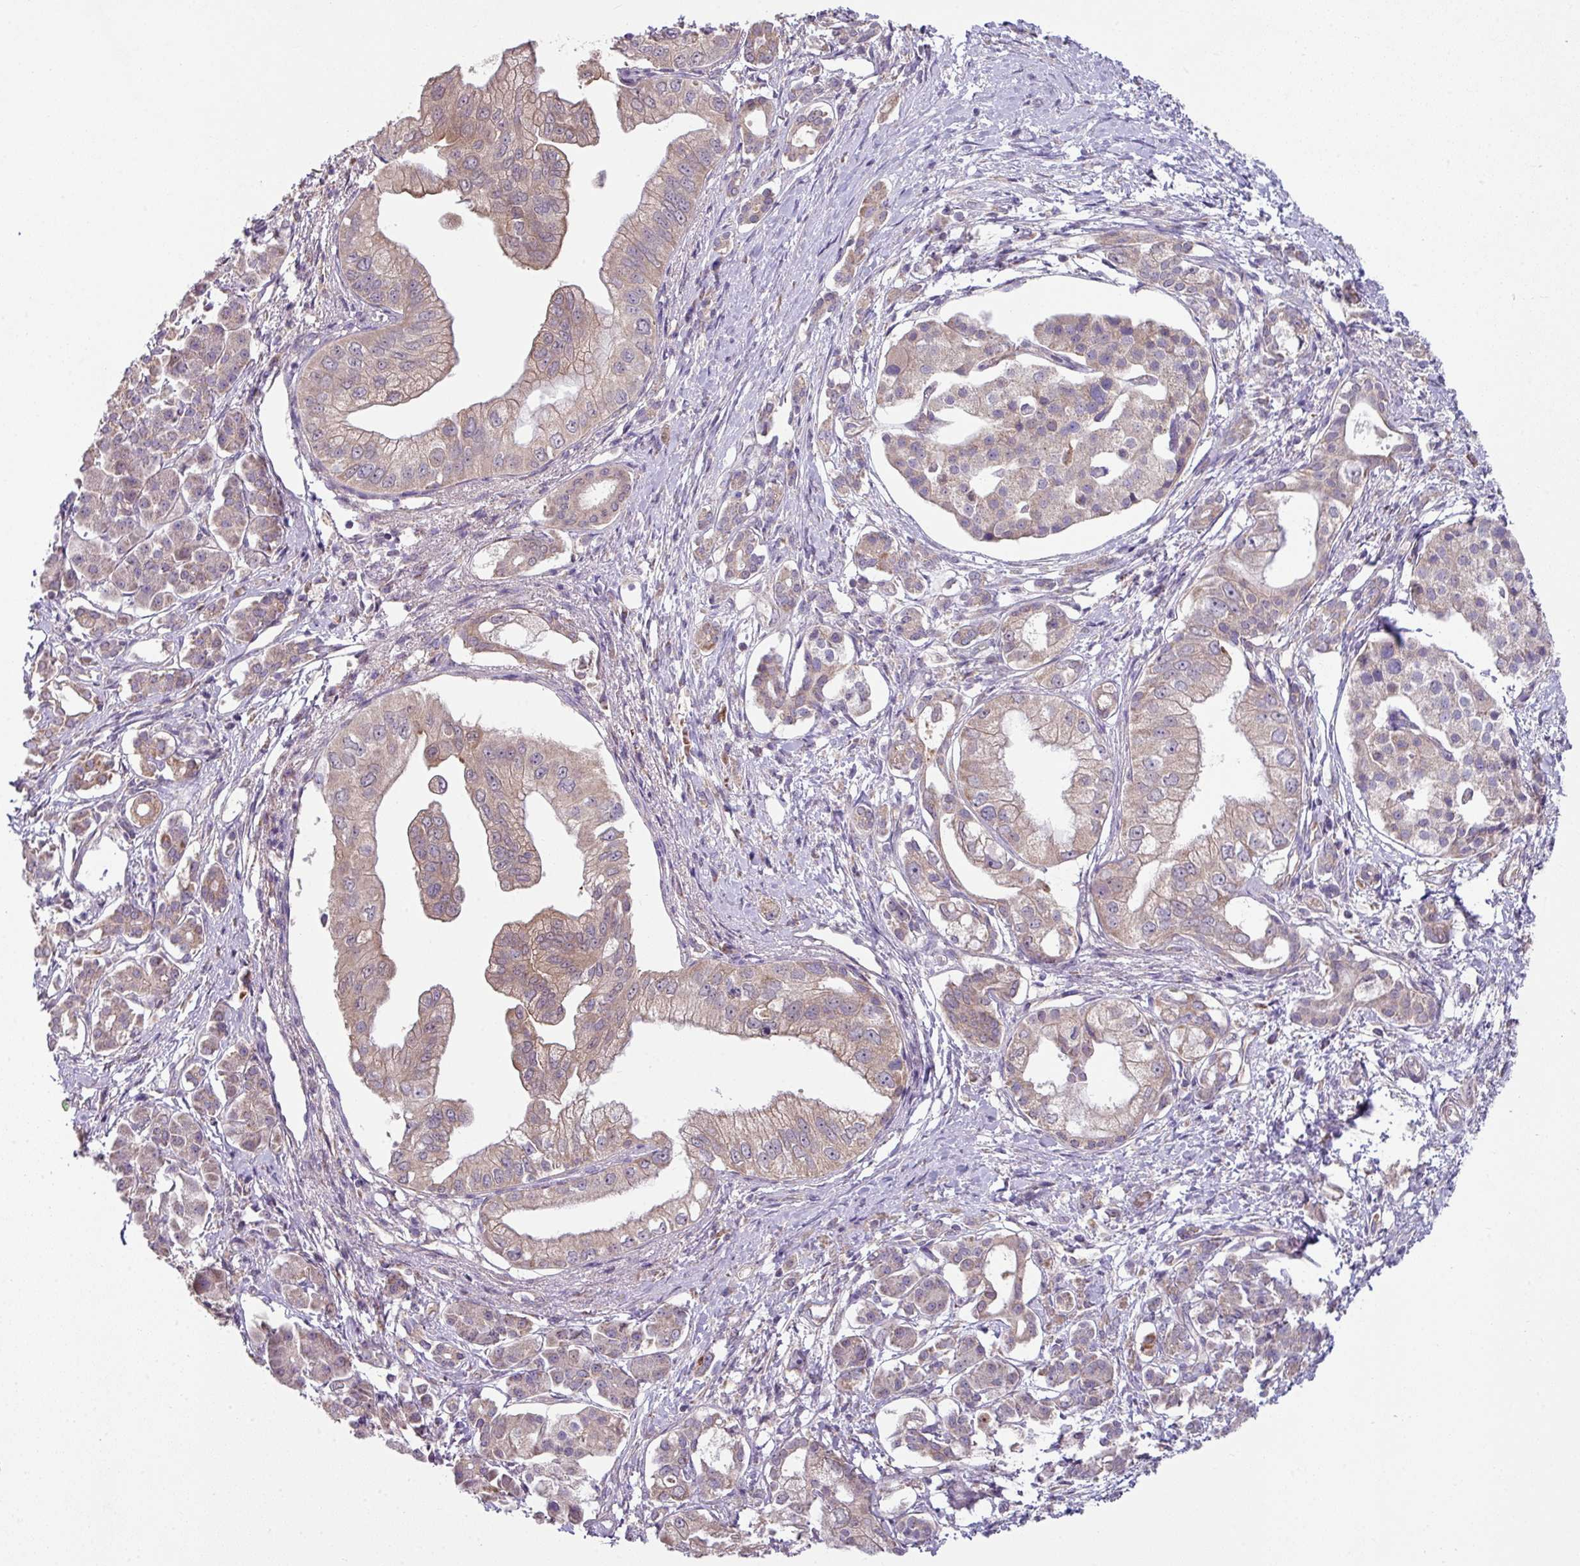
{"staining": {"intensity": "weak", "quantity": "25%-75%", "location": "cytoplasmic/membranous"}, "tissue": "pancreatic cancer", "cell_type": "Tumor cells", "image_type": "cancer", "snomed": [{"axis": "morphology", "description": "Adenocarcinoma, NOS"}, {"axis": "topography", "description": "Pancreas"}], "caption": "An image of pancreatic cancer stained for a protein demonstrates weak cytoplasmic/membranous brown staining in tumor cells.", "gene": "LRRC9", "patient": {"sex": "male", "age": 70}}